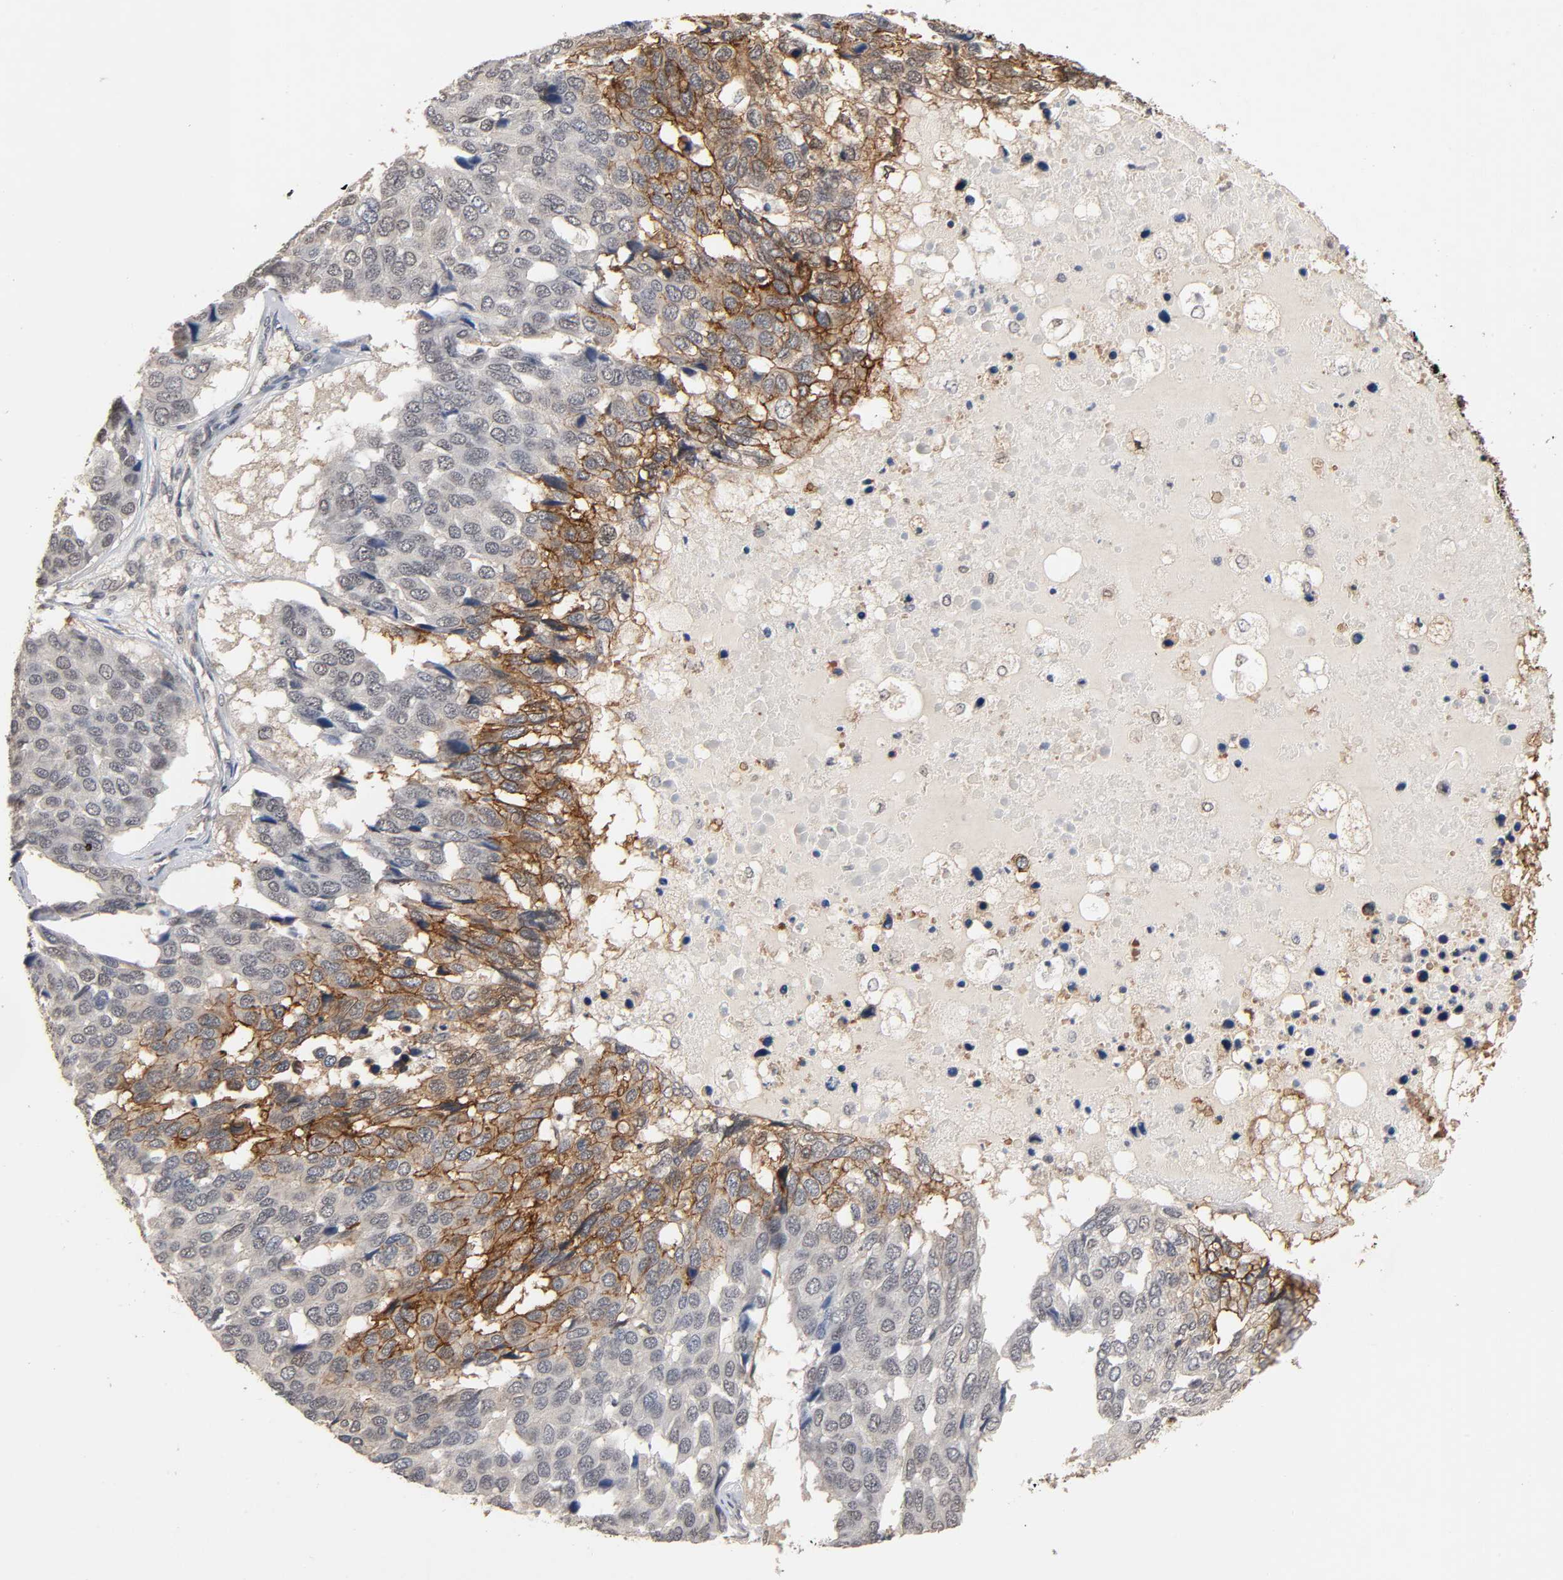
{"staining": {"intensity": "strong", "quantity": "25%-75%", "location": "cytoplasmic/membranous"}, "tissue": "pancreatic cancer", "cell_type": "Tumor cells", "image_type": "cancer", "snomed": [{"axis": "morphology", "description": "Adenocarcinoma, NOS"}, {"axis": "topography", "description": "Pancreas"}], "caption": "Immunohistochemical staining of human pancreatic cancer demonstrates high levels of strong cytoplasmic/membranous protein staining in approximately 25%-75% of tumor cells.", "gene": "HTR1E", "patient": {"sex": "male", "age": 50}}